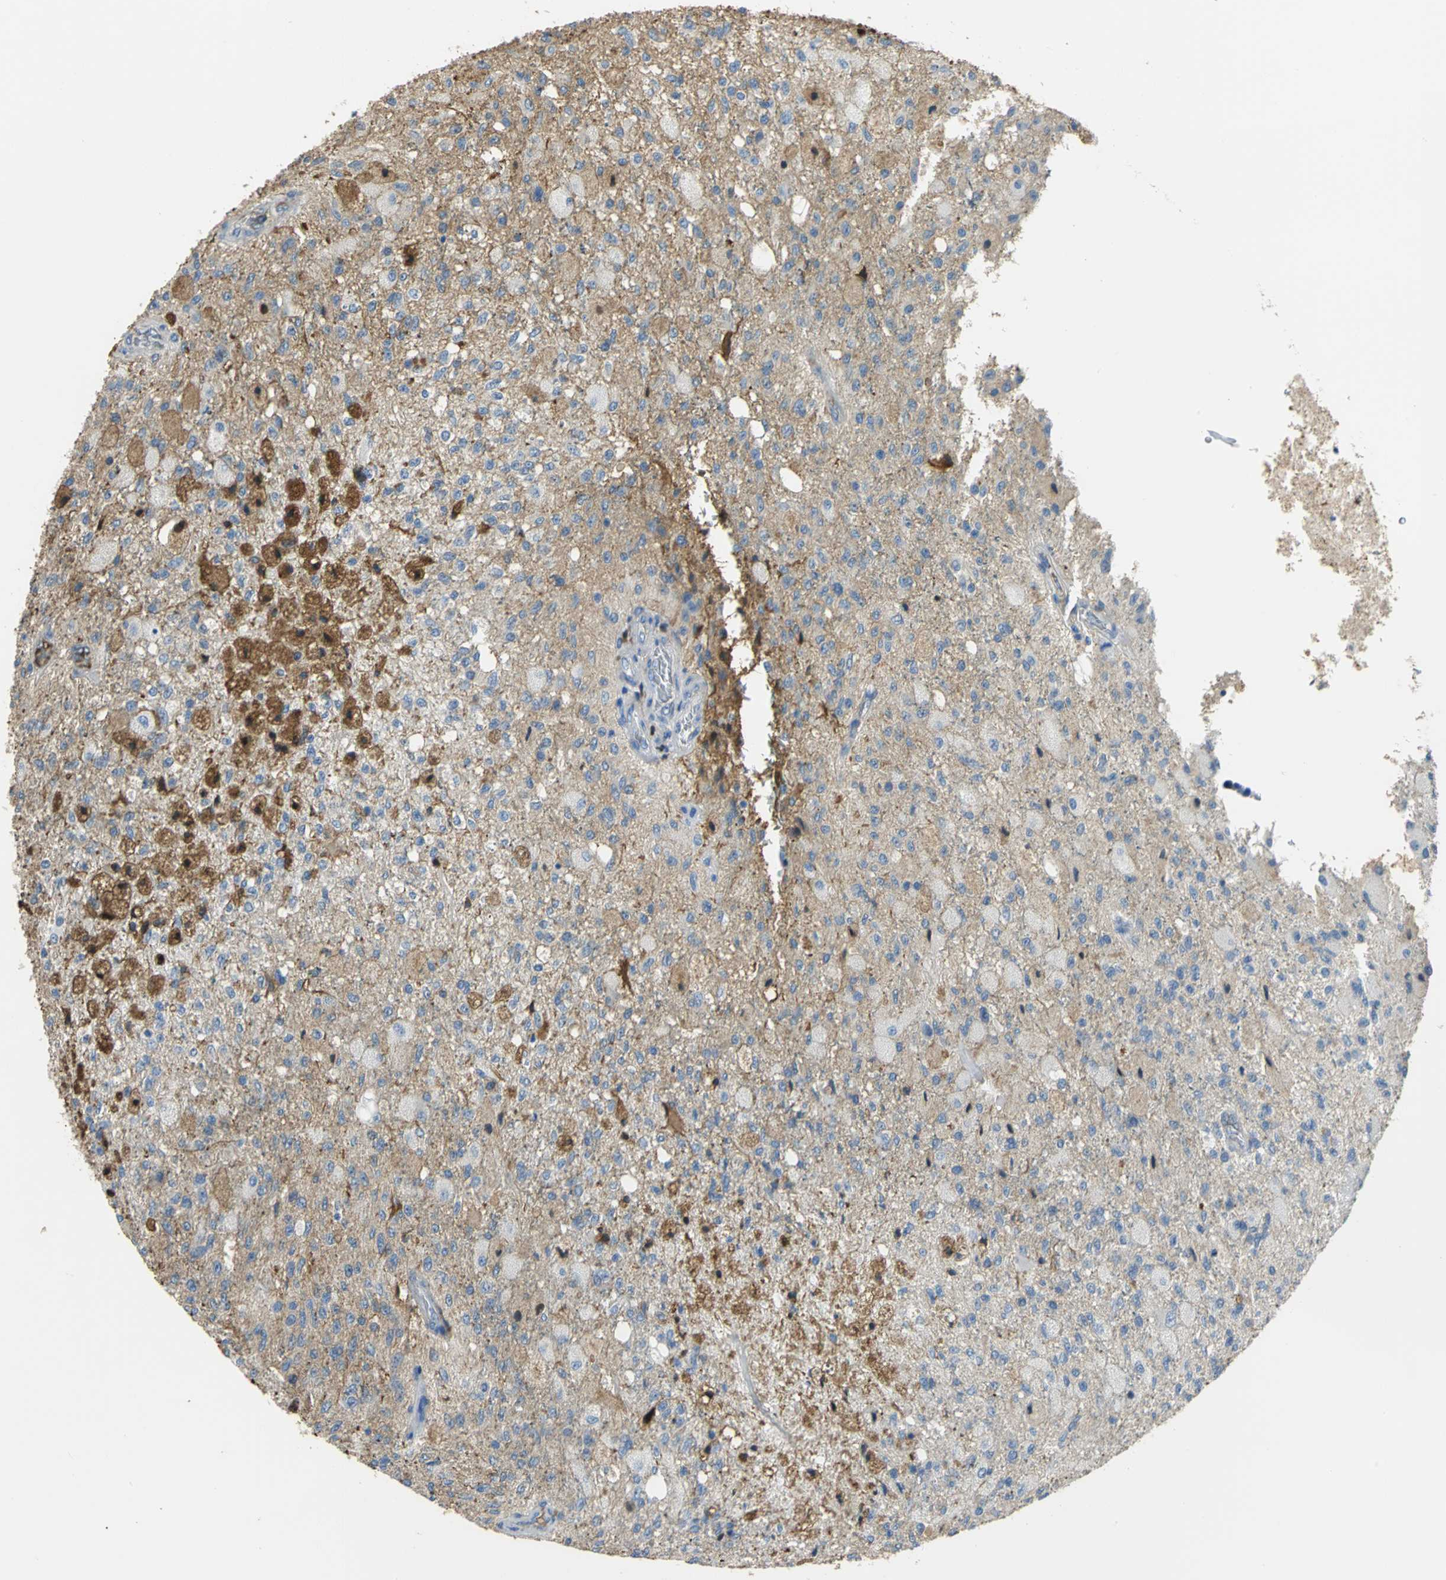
{"staining": {"intensity": "moderate", "quantity": "25%-75%", "location": "cytoplasmic/membranous"}, "tissue": "glioma", "cell_type": "Tumor cells", "image_type": "cancer", "snomed": [{"axis": "morphology", "description": "Normal tissue, NOS"}, {"axis": "morphology", "description": "Glioma, malignant, High grade"}, {"axis": "topography", "description": "Cerebral cortex"}], "caption": "Protein expression analysis of glioma reveals moderate cytoplasmic/membranous staining in approximately 25%-75% of tumor cells. The staining was performed using DAB, with brown indicating positive protein expression. Nuclei are stained blue with hematoxylin.", "gene": "GYG2", "patient": {"sex": "male", "age": 77}}